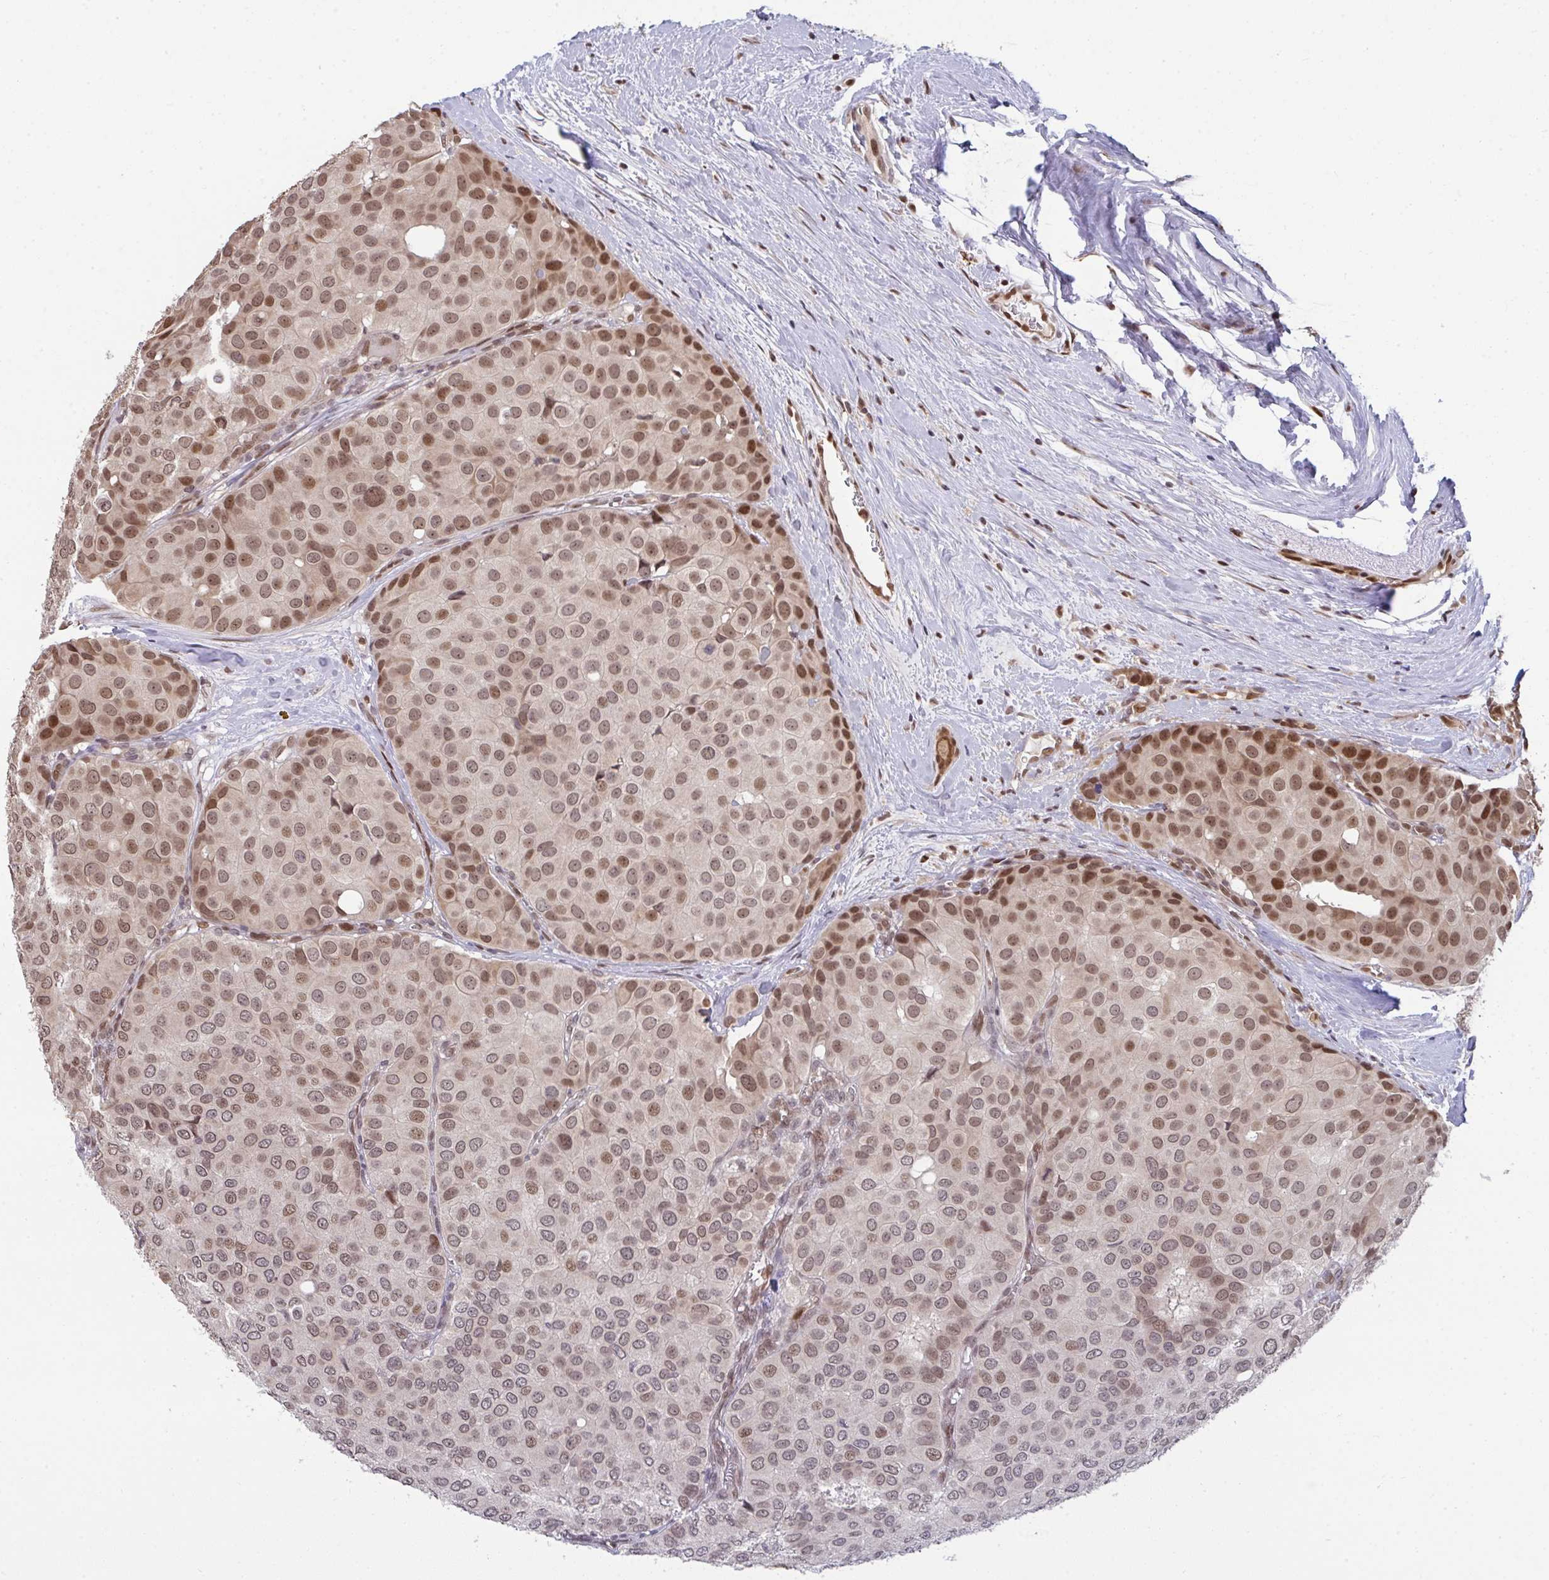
{"staining": {"intensity": "moderate", "quantity": ">75%", "location": "nuclear"}, "tissue": "breast cancer", "cell_type": "Tumor cells", "image_type": "cancer", "snomed": [{"axis": "morphology", "description": "Duct carcinoma"}, {"axis": "topography", "description": "Breast"}], "caption": "A high-resolution photomicrograph shows immunohistochemistry (IHC) staining of invasive ductal carcinoma (breast), which exhibits moderate nuclear expression in about >75% of tumor cells.", "gene": "UXT", "patient": {"sex": "female", "age": 70}}